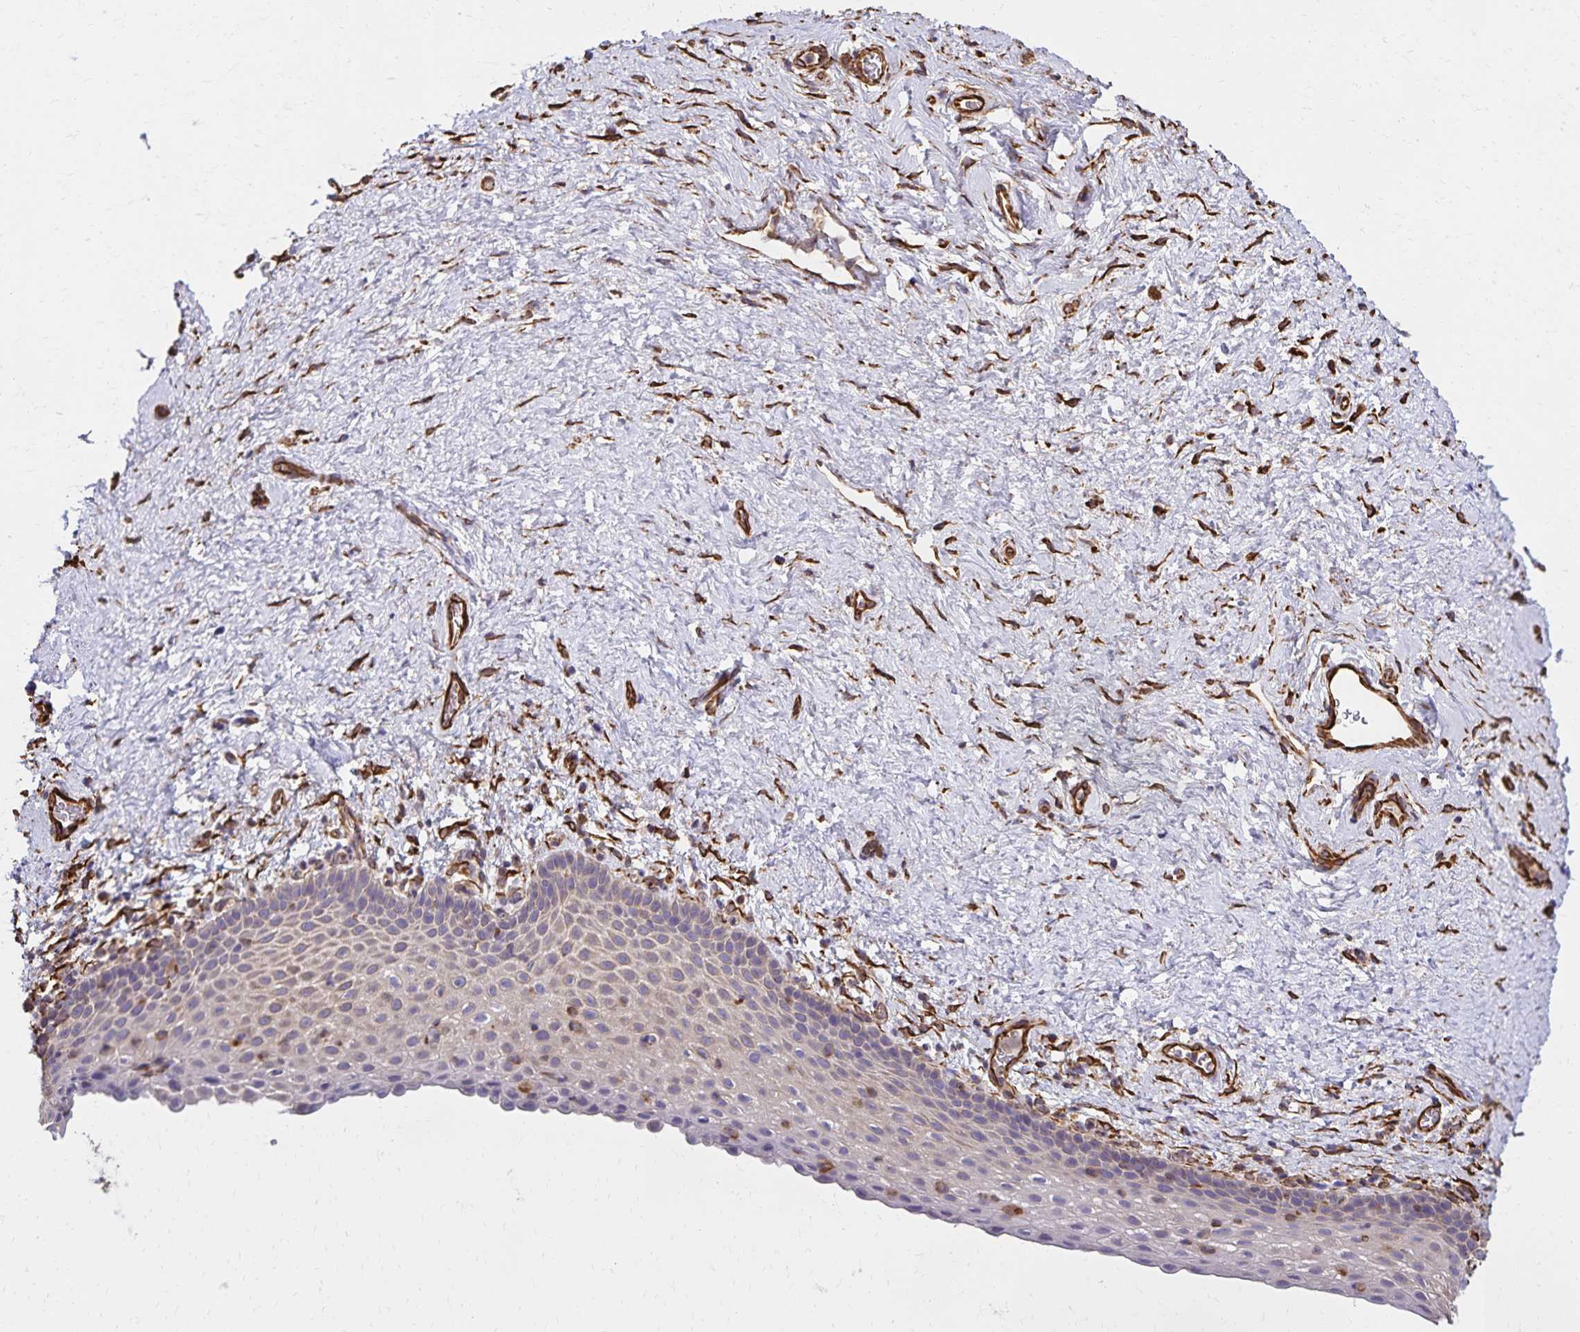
{"staining": {"intensity": "negative", "quantity": "none", "location": "none"}, "tissue": "vagina", "cell_type": "Squamous epithelial cells", "image_type": "normal", "snomed": [{"axis": "morphology", "description": "Normal tissue, NOS"}, {"axis": "topography", "description": "Vagina"}], "caption": "Immunohistochemistry (IHC) histopathology image of unremarkable vagina stained for a protein (brown), which reveals no expression in squamous epithelial cells. Brightfield microscopy of immunohistochemistry stained with DAB (3,3'-diaminobenzidine) (brown) and hematoxylin (blue), captured at high magnification.", "gene": "TRPV6", "patient": {"sex": "female", "age": 61}}